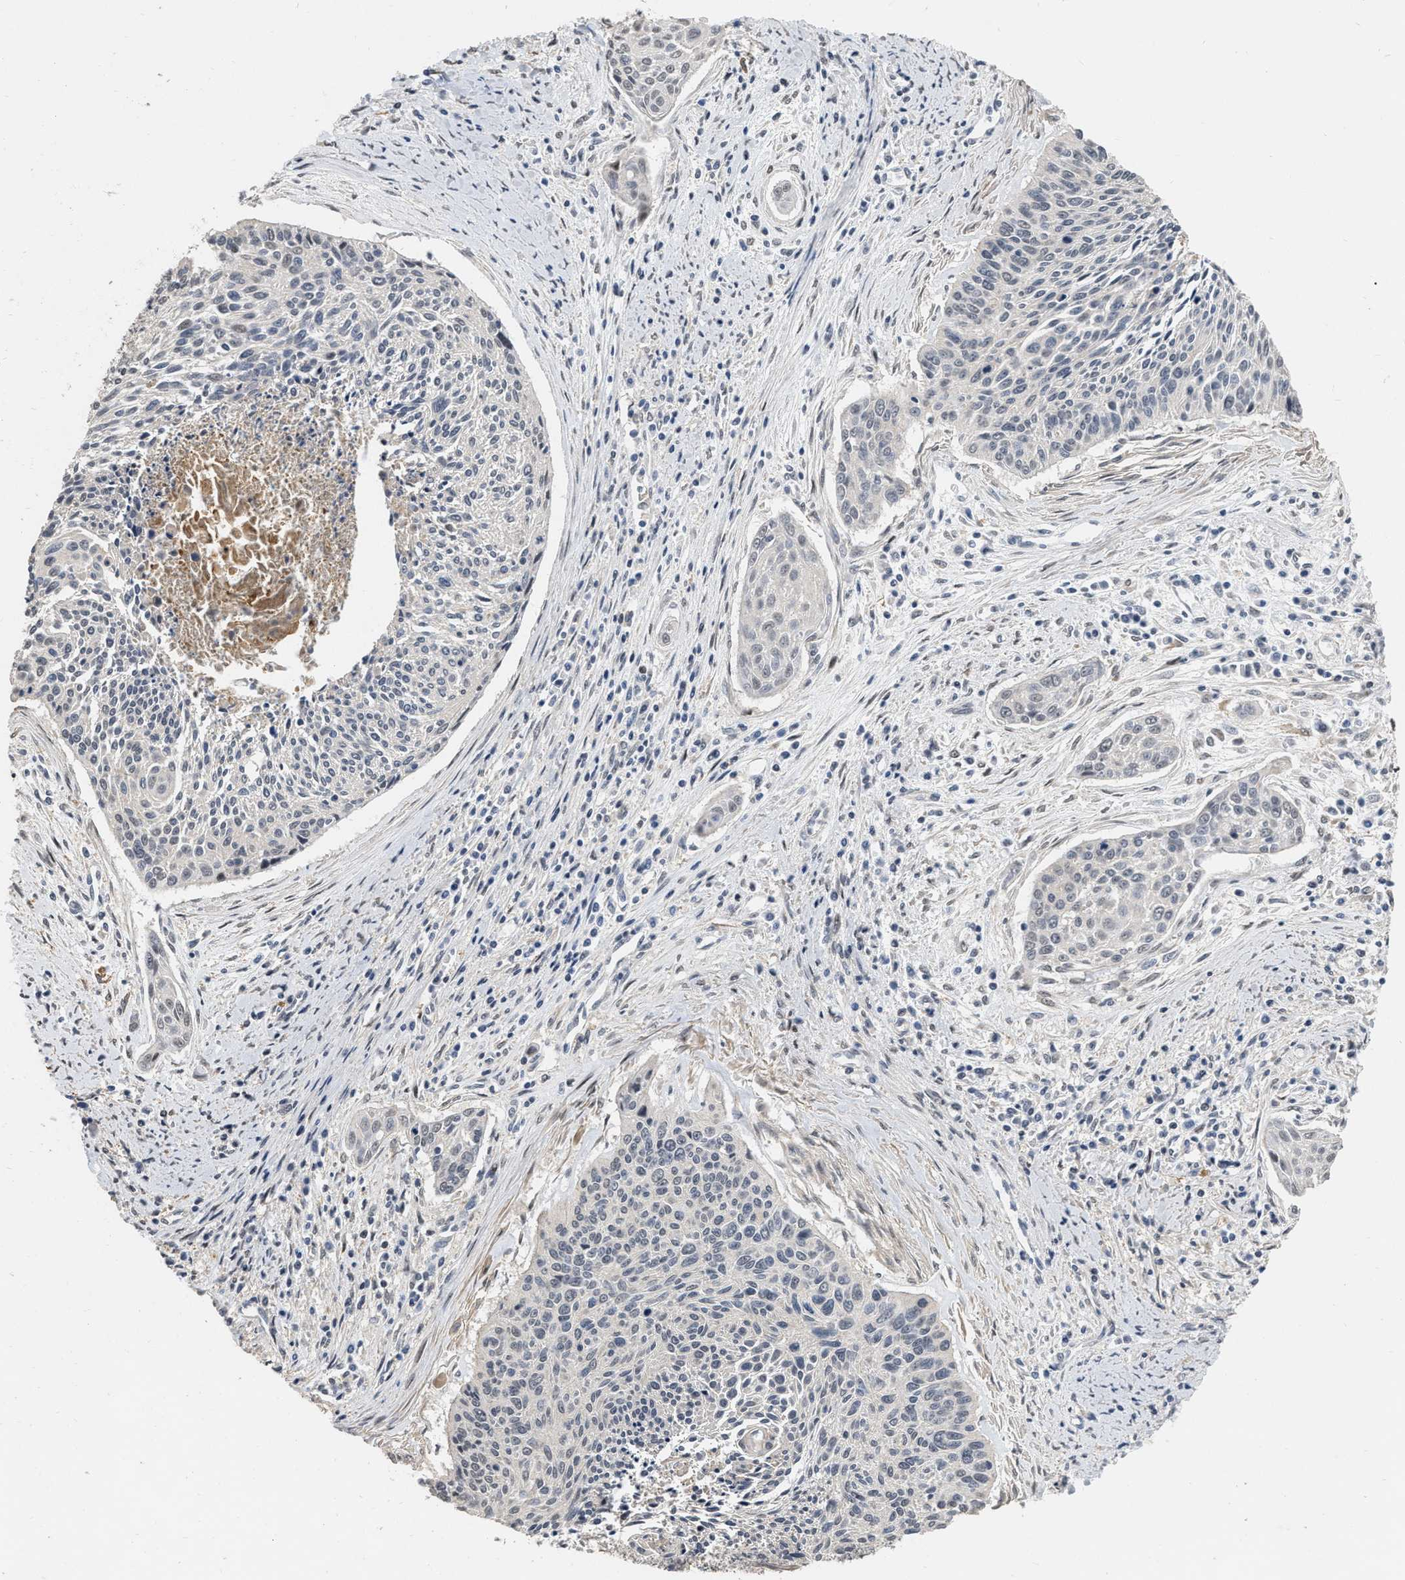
{"staining": {"intensity": "weak", "quantity": "<25%", "location": "cytoplasmic/membranous"}, "tissue": "cervical cancer", "cell_type": "Tumor cells", "image_type": "cancer", "snomed": [{"axis": "morphology", "description": "Squamous cell carcinoma, NOS"}, {"axis": "topography", "description": "Cervix"}], "caption": "Tumor cells are negative for protein expression in human cervical squamous cell carcinoma. (DAB (3,3'-diaminobenzidine) immunohistochemistry (IHC) visualized using brightfield microscopy, high magnification).", "gene": "RUVBL1", "patient": {"sex": "female", "age": 55}}